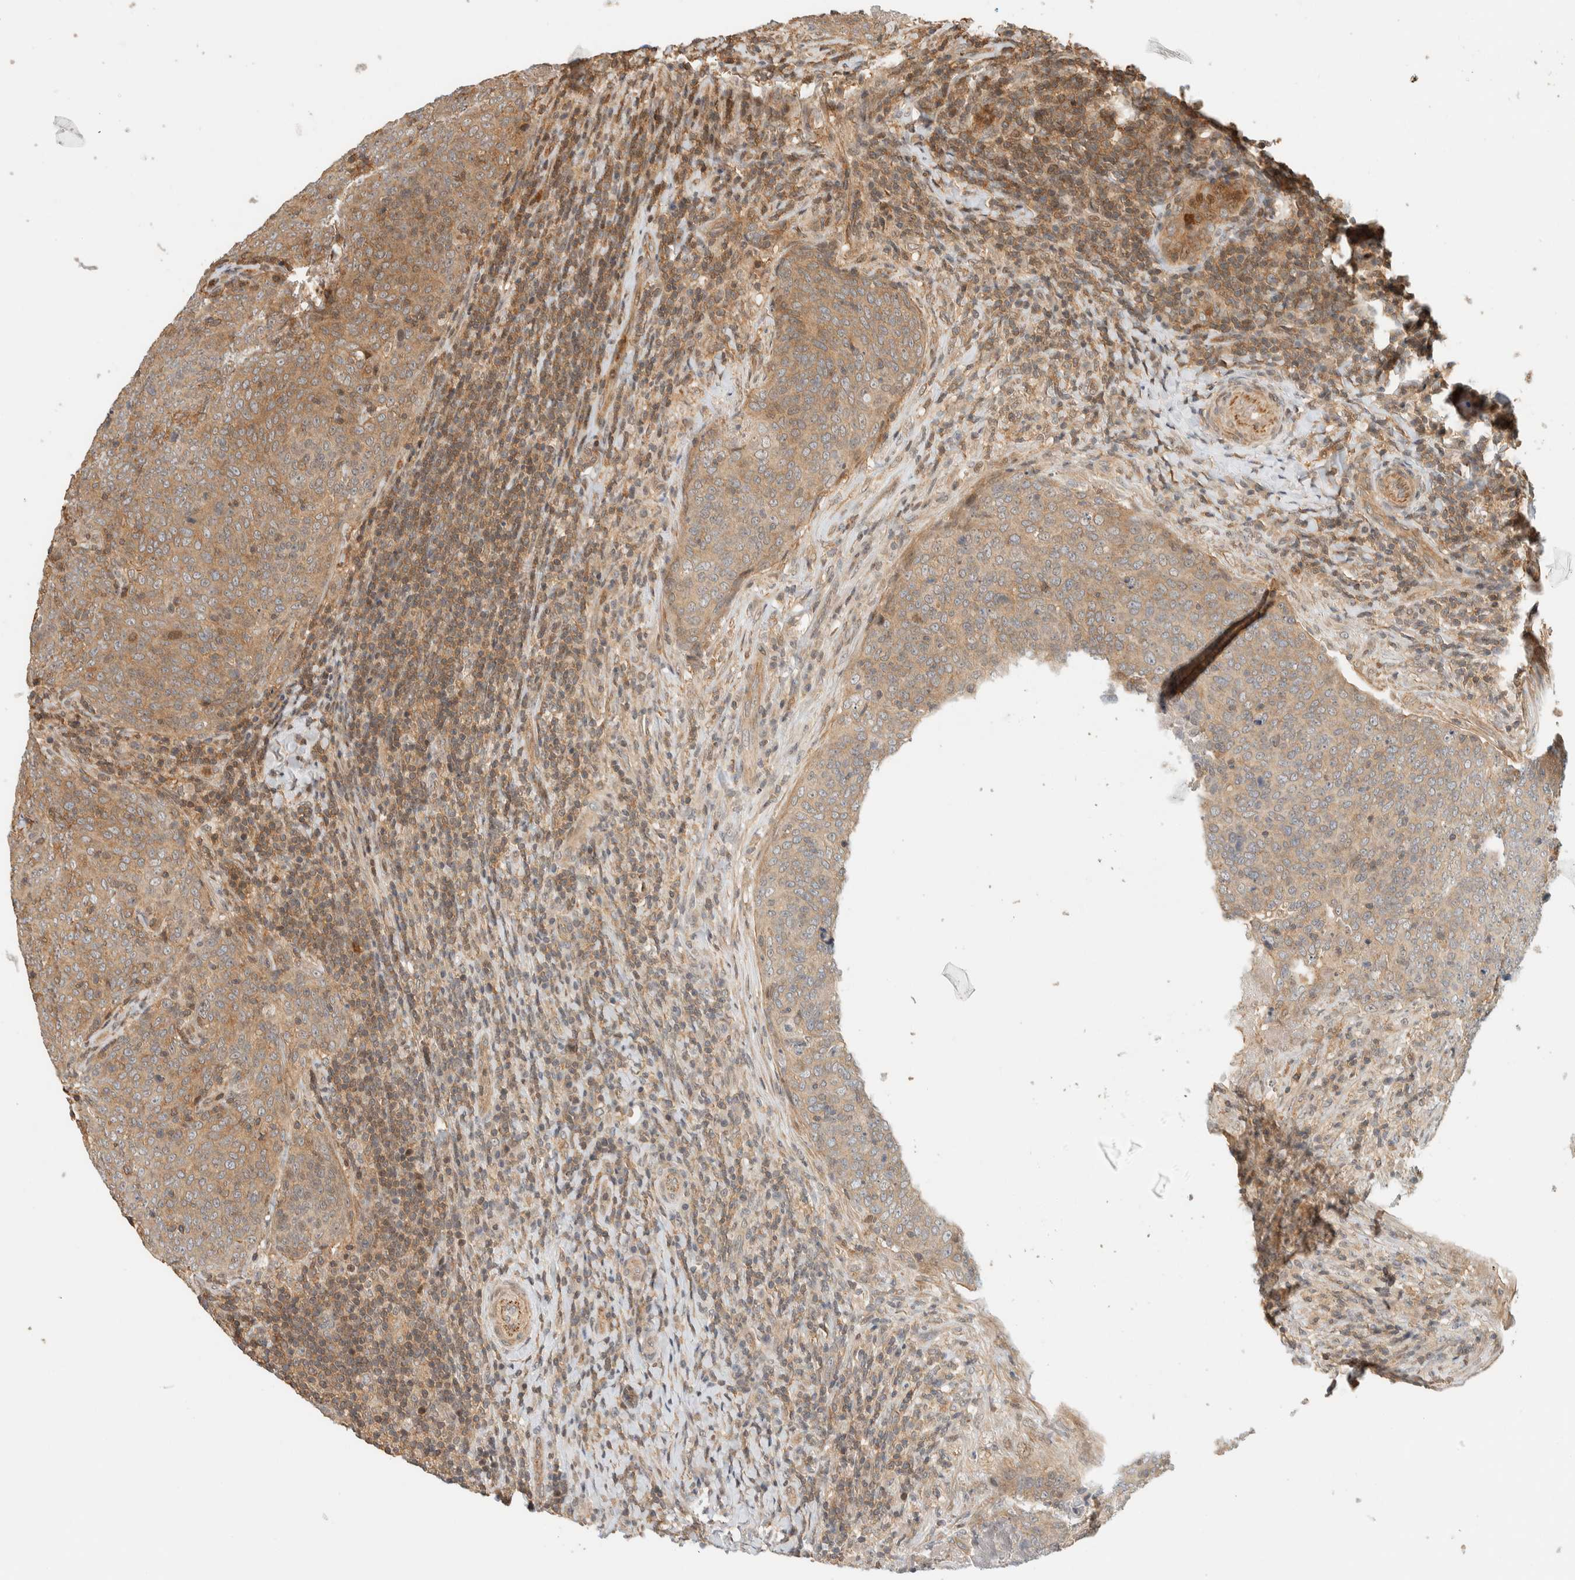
{"staining": {"intensity": "moderate", "quantity": ">75%", "location": "cytoplasmic/membranous"}, "tissue": "head and neck cancer", "cell_type": "Tumor cells", "image_type": "cancer", "snomed": [{"axis": "morphology", "description": "Squamous cell carcinoma, NOS"}, {"axis": "morphology", "description": "Squamous cell carcinoma, metastatic, NOS"}, {"axis": "topography", "description": "Lymph node"}, {"axis": "topography", "description": "Head-Neck"}], "caption": "High-power microscopy captured an immunohistochemistry (IHC) histopathology image of metastatic squamous cell carcinoma (head and neck), revealing moderate cytoplasmic/membranous positivity in approximately >75% of tumor cells.", "gene": "ARFGEF1", "patient": {"sex": "male", "age": 62}}